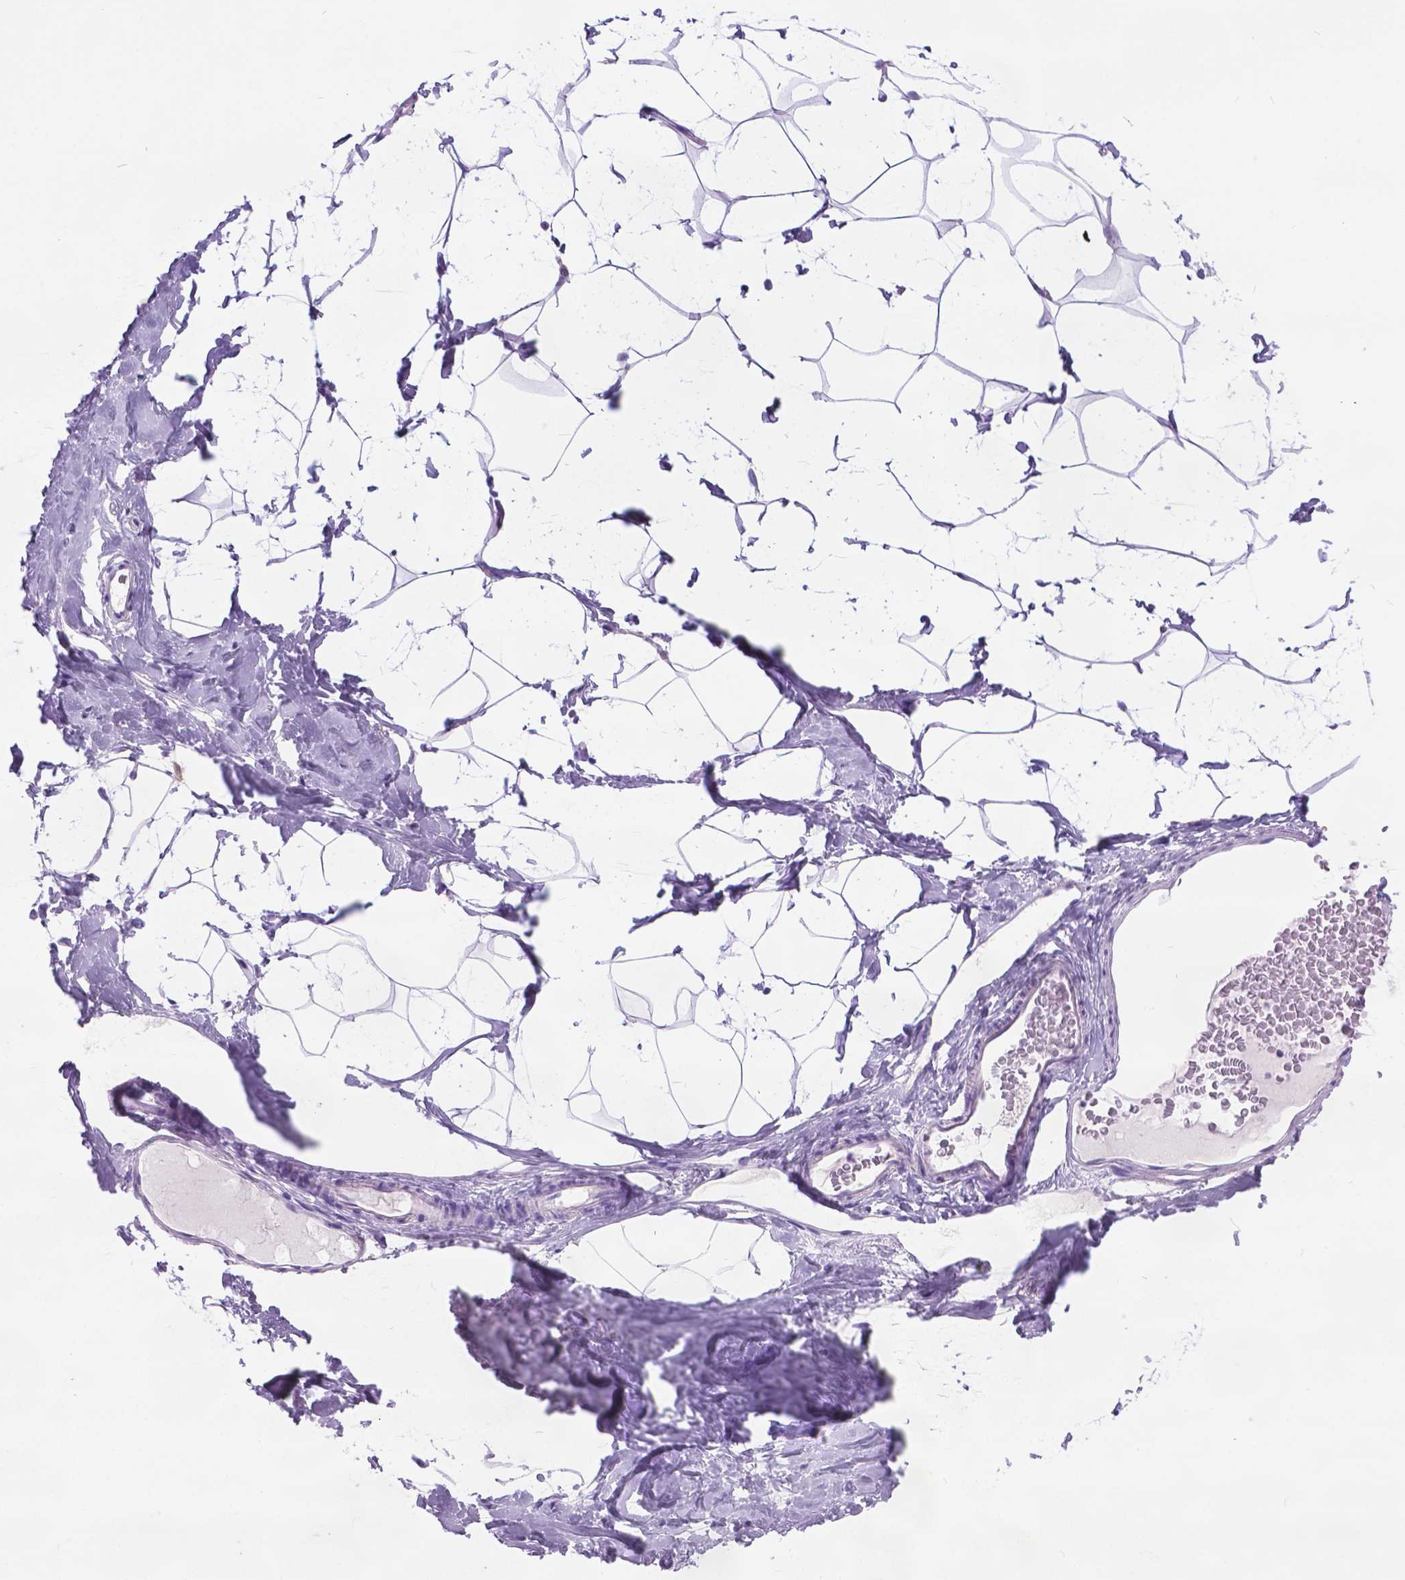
{"staining": {"intensity": "negative", "quantity": "none", "location": "none"}, "tissue": "breast", "cell_type": "Adipocytes", "image_type": "normal", "snomed": [{"axis": "morphology", "description": "Normal tissue, NOS"}, {"axis": "topography", "description": "Breast"}], "caption": "Breast was stained to show a protein in brown. There is no significant staining in adipocytes. (Brightfield microscopy of DAB IHC at high magnification).", "gene": "ARMS2", "patient": {"sex": "female", "age": 32}}